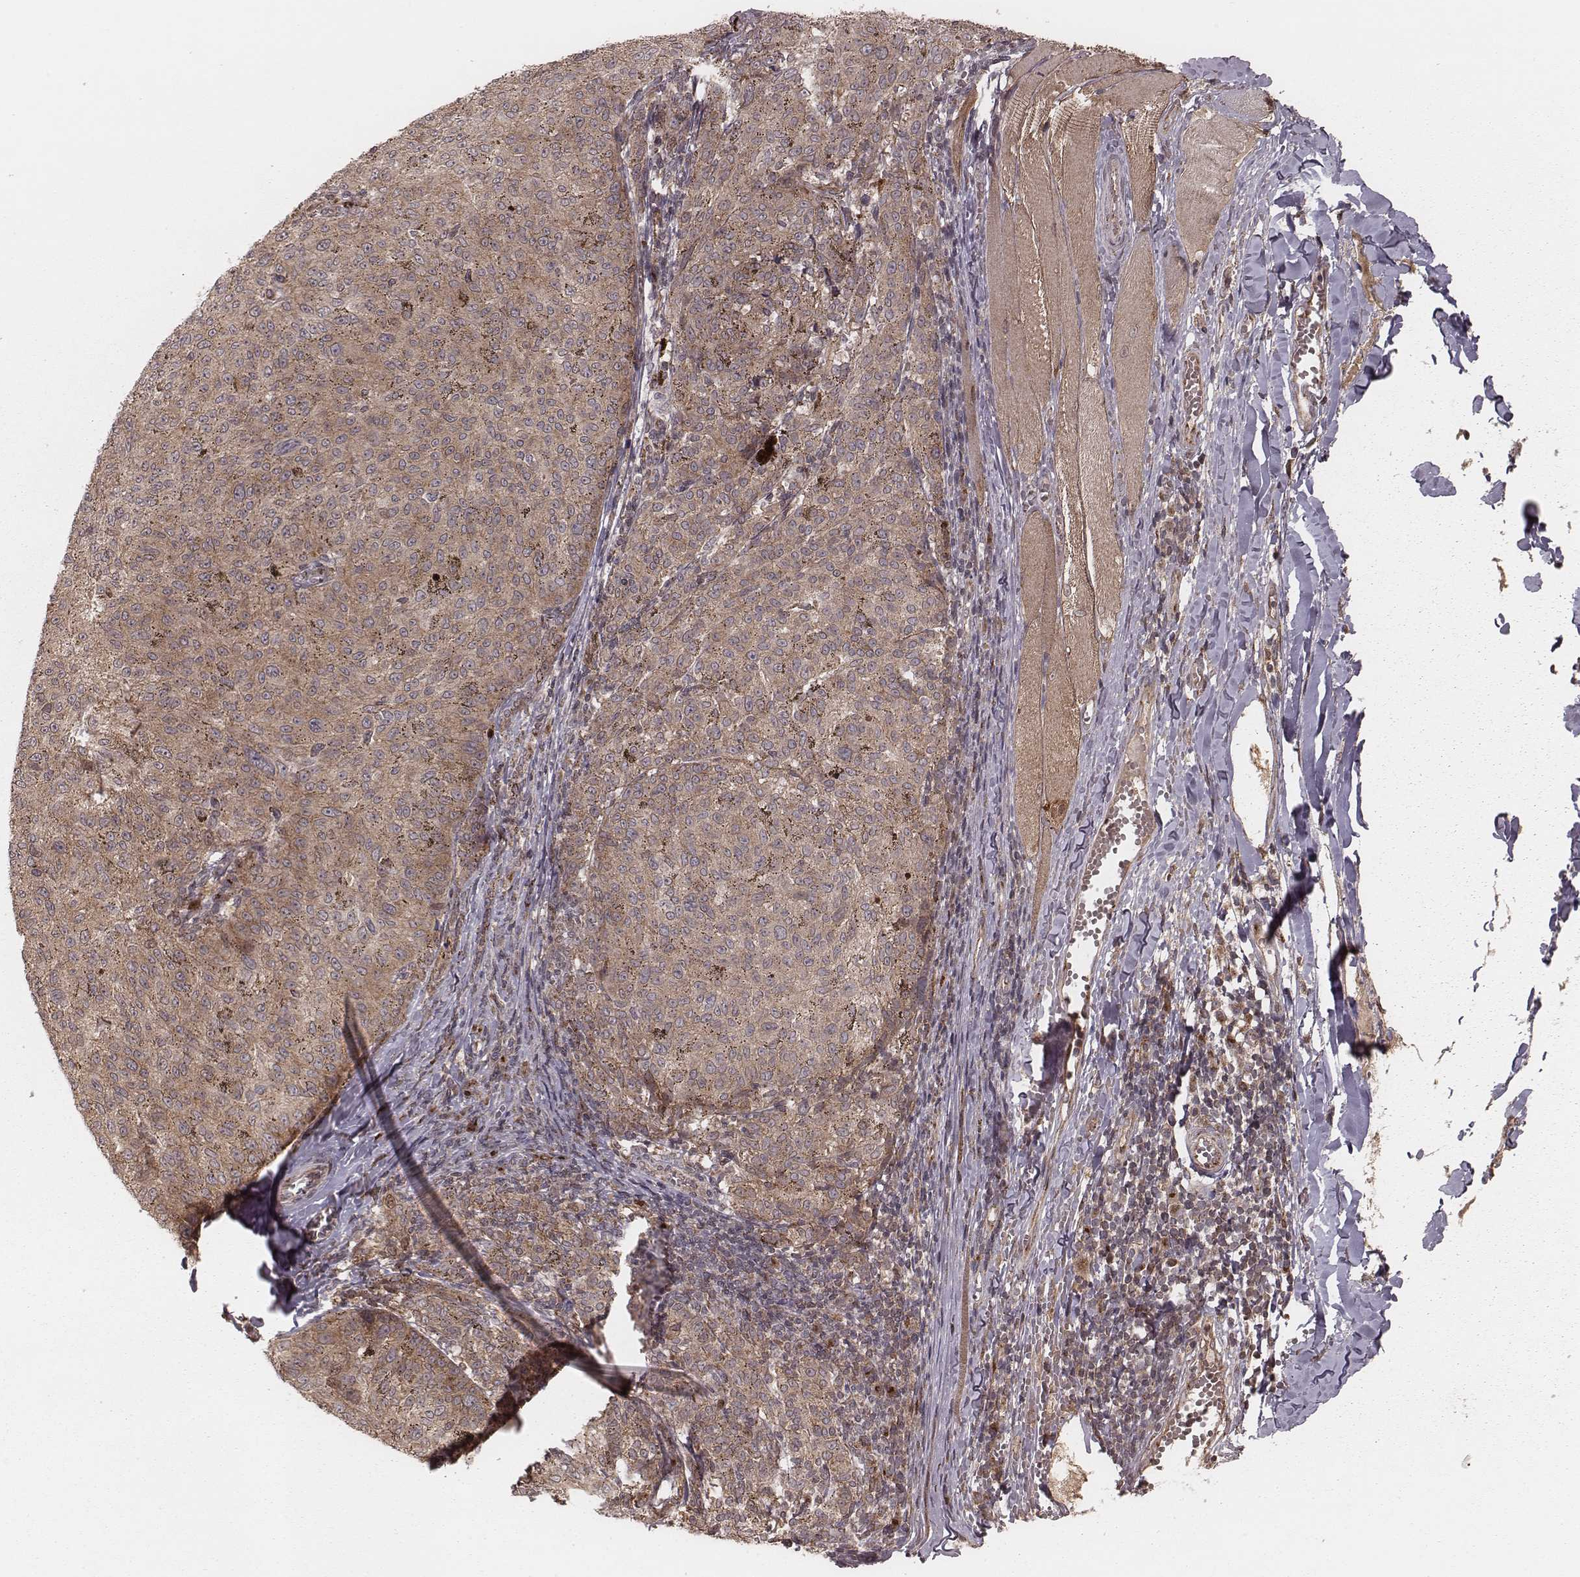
{"staining": {"intensity": "moderate", "quantity": ">75%", "location": "cytoplasmic/membranous"}, "tissue": "melanoma", "cell_type": "Tumor cells", "image_type": "cancer", "snomed": [{"axis": "morphology", "description": "Malignant melanoma, NOS"}, {"axis": "topography", "description": "Skin"}], "caption": "IHC staining of melanoma, which displays medium levels of moderate cytoplasmic/membranous expression in about >75% of tumor cells indicating moderate cytoplasmic/membranous protein expression. The staining was performed using DAB (brown) for protein detection and nuclei were counterstained in hematoxylin (blue).", "gene": "MYO19", "patient": {"sex": "female", "age": 72}}